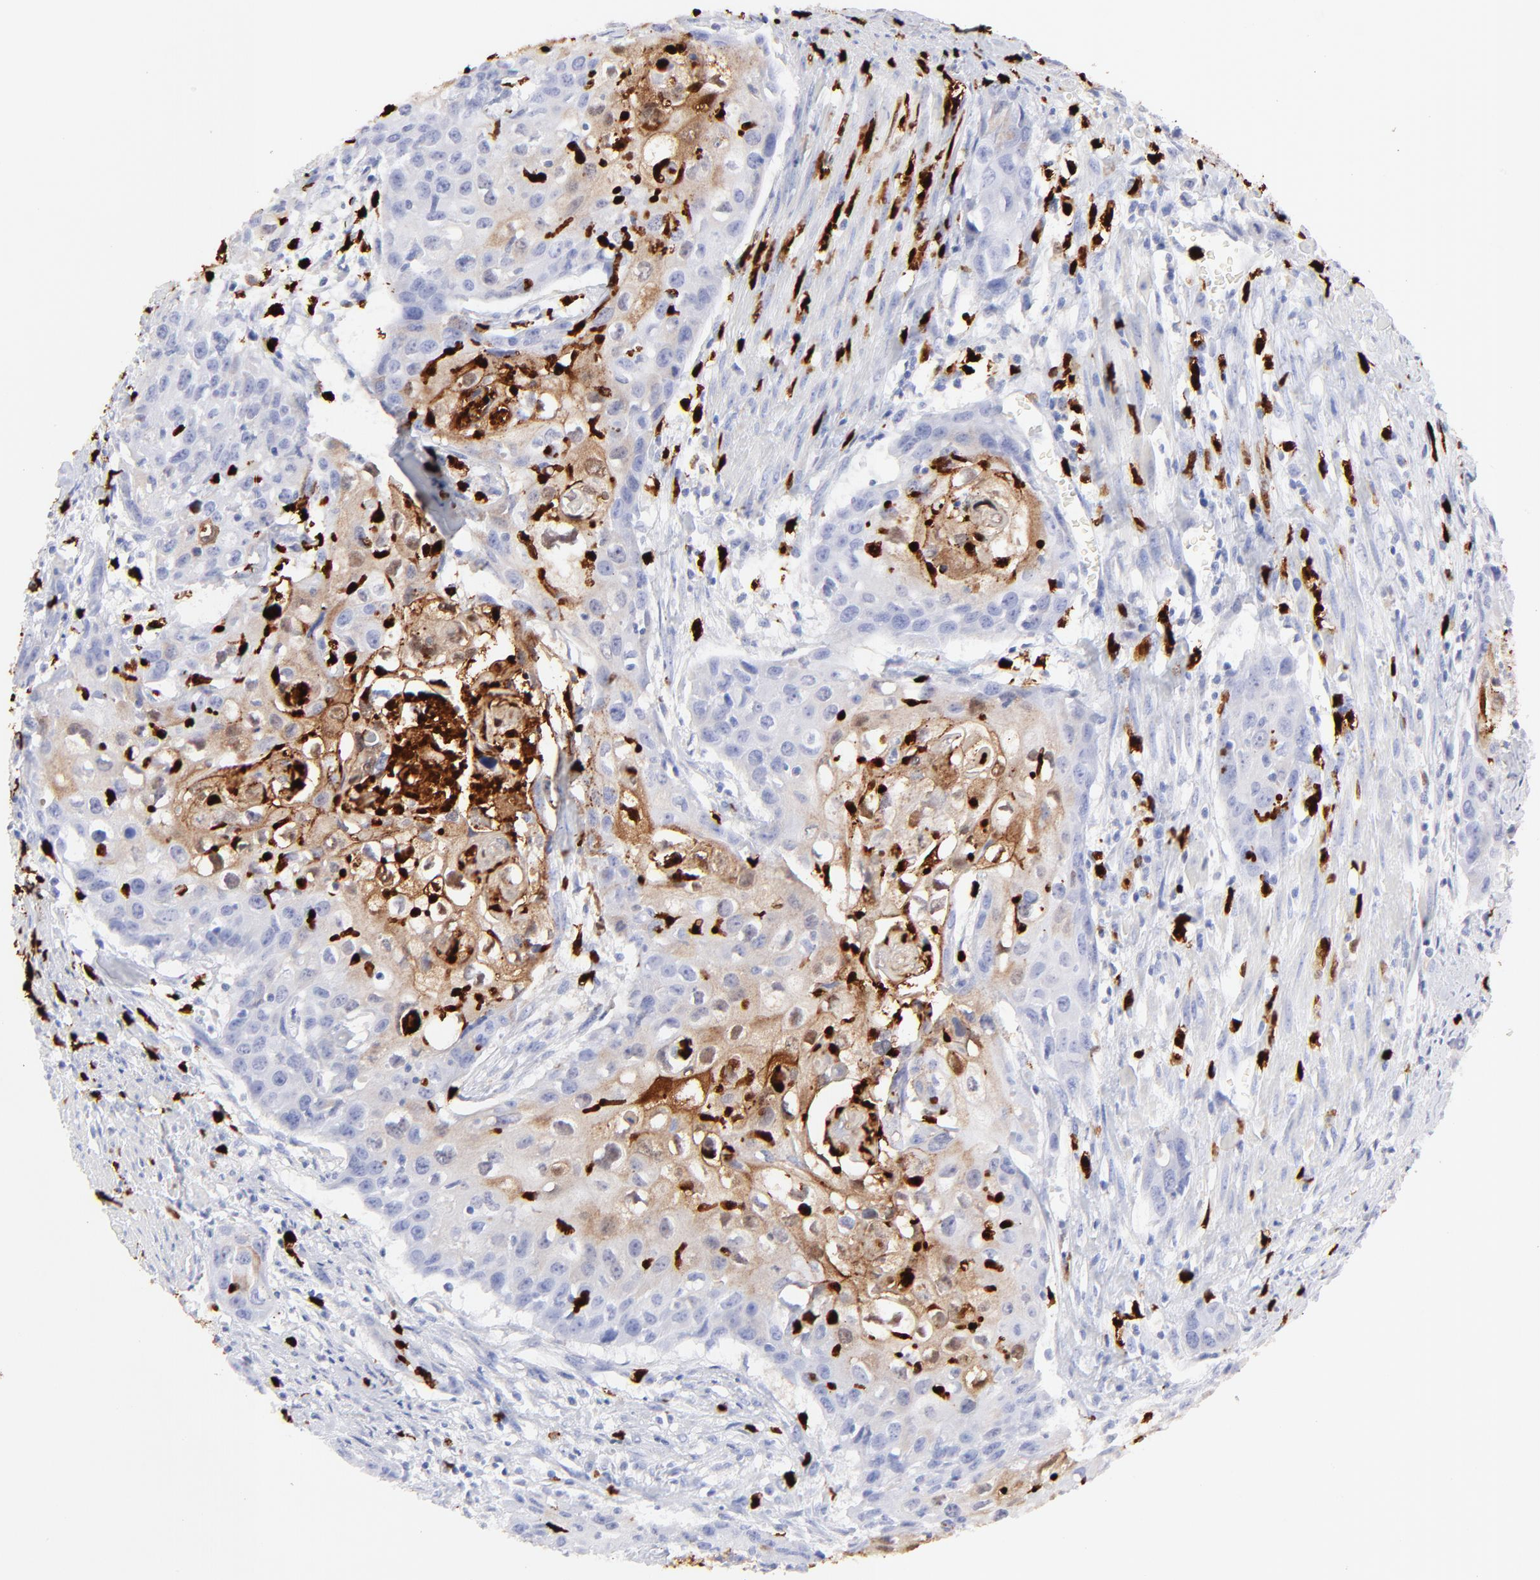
{"staining": {"intensity": "negative", "quantity": "none", "location": "none"}, "tissue": "urothelial cancer", "cell_type": "Tumor cells", "image_type": "cancer", "snomed": [{"axis": "morphology", "description": "Urothelial carcinoma, High grade"}, {"axis": "topography", "description": "Urinary bladder"}], "caption": "Photomicrograph shows no protein expression in tumor cells of urothelial cancer tissue.", "gene": "S100A12", "patient": {"sex": "male", "age": 54}}